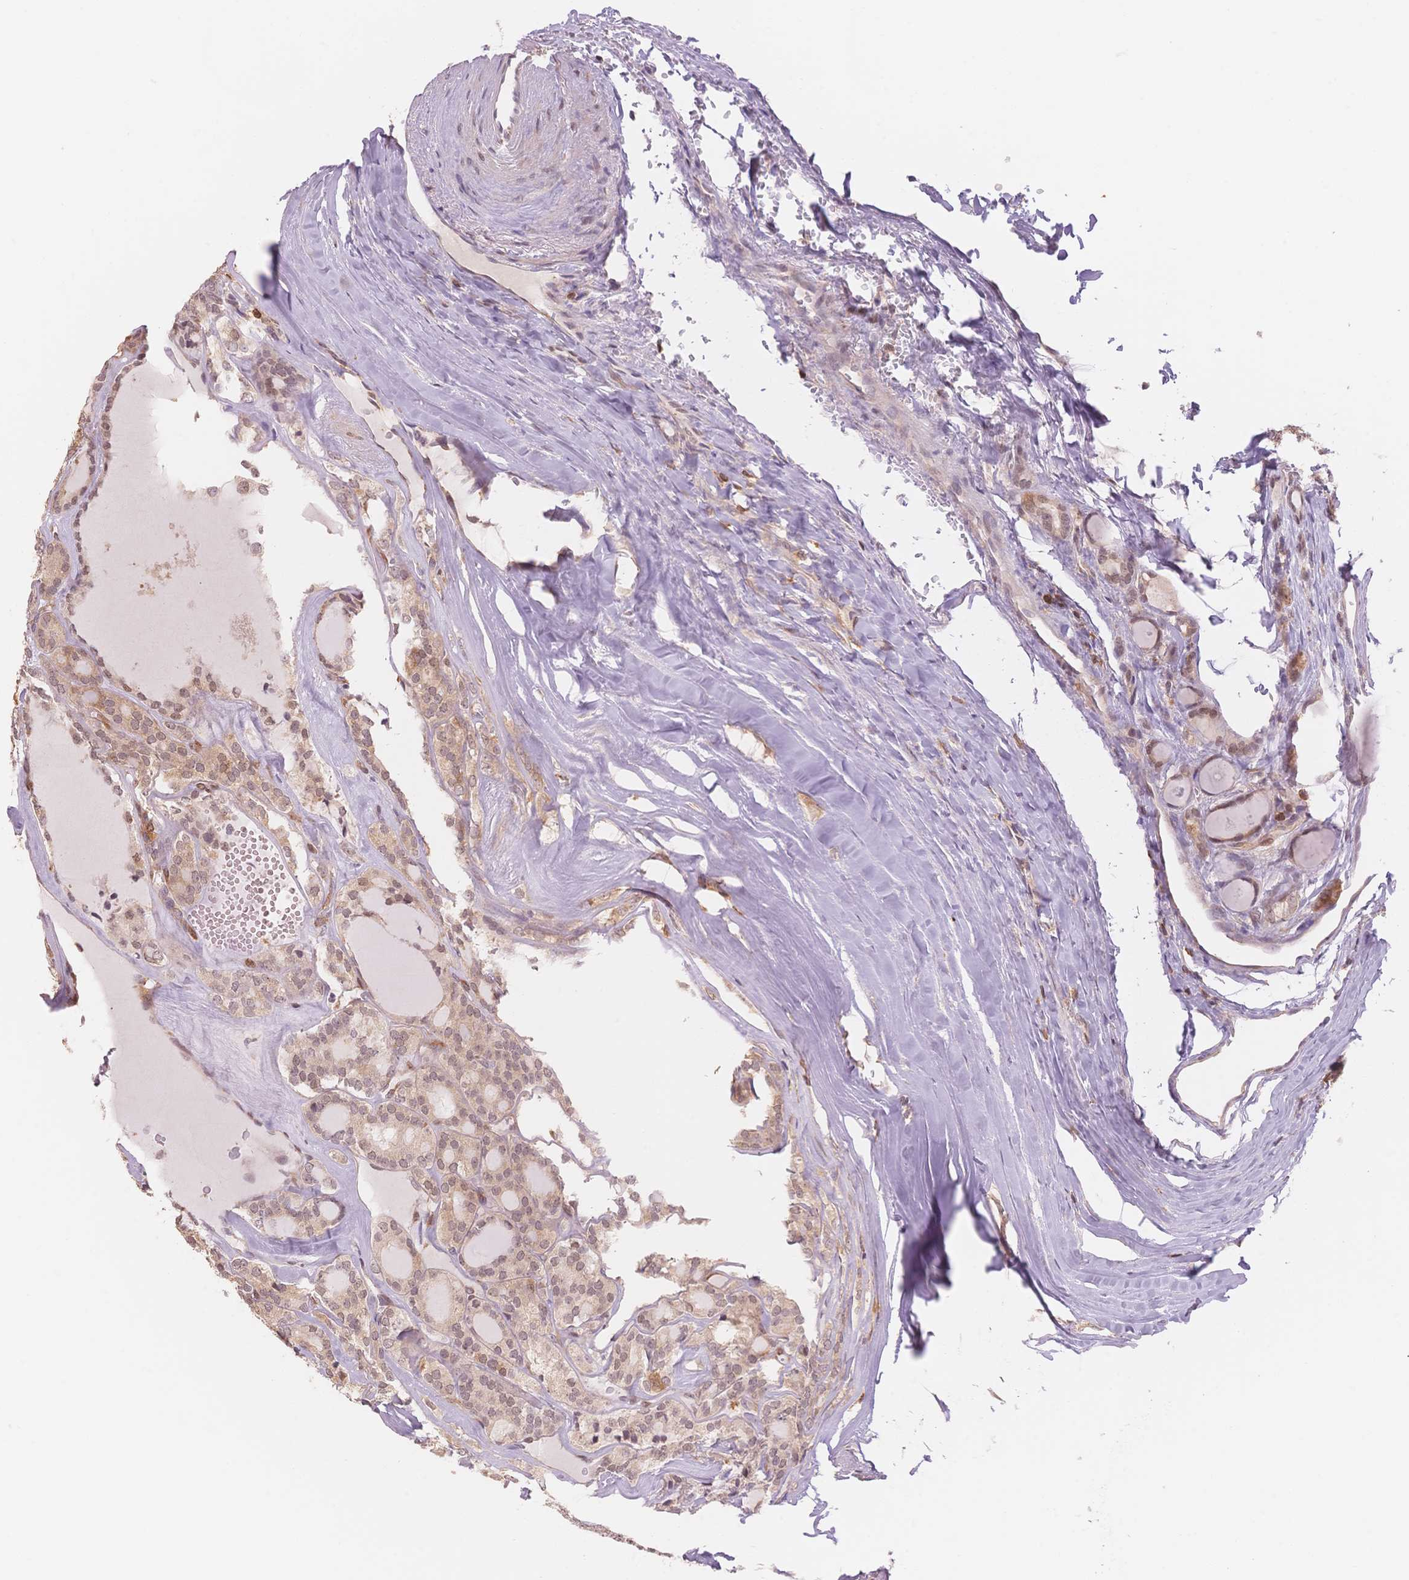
{"staining": {"intensity": "weak", "quantity": "<25%", "location": "cytoplasmic/membranous,nuclear"}, "tissue": "thyroid cancer", "cell_type": "Tumor cells", "image_type": "cancer", "snomed": [{"axis": "morphology", "description": "Follicular adenoma carcinoma, NOS"}, {"axis": "topography", "description": "Thyroid gland"}], "caption": "An IHC histopathology image of follicular adenoma carcinoma (thyroid) is shown. There is no staining in tumor cells of follicular adenoma carcinoma (thyroid).", "gene": "STK39", "patient": {"sex": "male", "age": 74}}